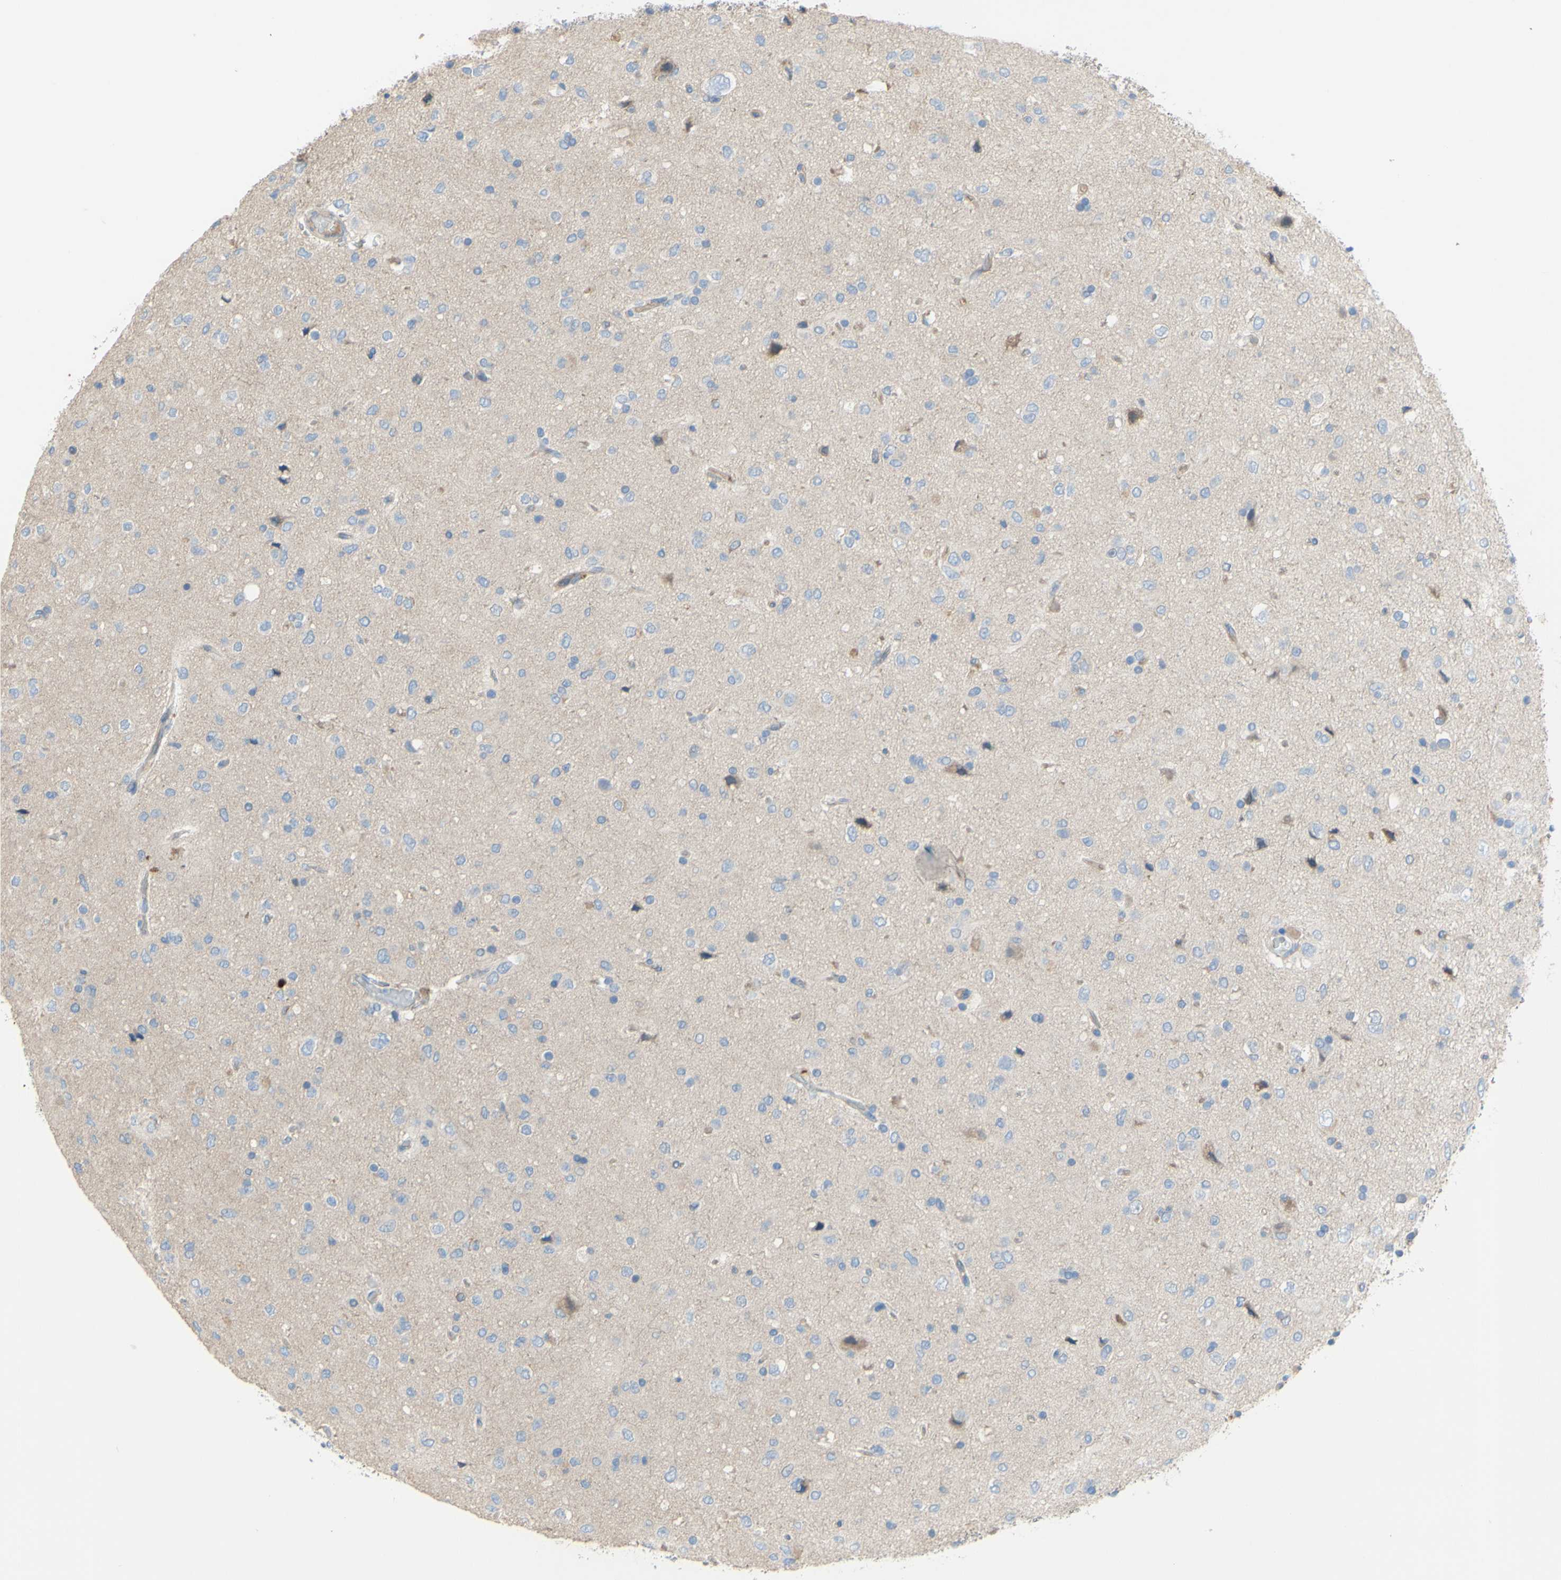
{"staining": {"intensity": "negative", "quantity": "none", "location": "none"}, "tissue": "glioma", "cell_type": "Tumor cells", "image_type": "cancer", "snomed": [{"axis": "morphology", "description": "Glioma, malignant, Low grade"}, {"axis": "topography", "description": "Brain"}], "caption": "Immunohistochemistry (IHC) image of neoplastic tissue: malignant low-grade glioma stained with DAB (3,3'-diaminobenzidine) displays no significant protein expression in tumor cells. (Stains: DAB (3,3'-diaminobenzidine) IHC with hematoxylin counter stain, Microscopy: brightfield microscopy at high magnification).", "gene": "FDFT1", "patient": {"sex": "male", "age": 77}}